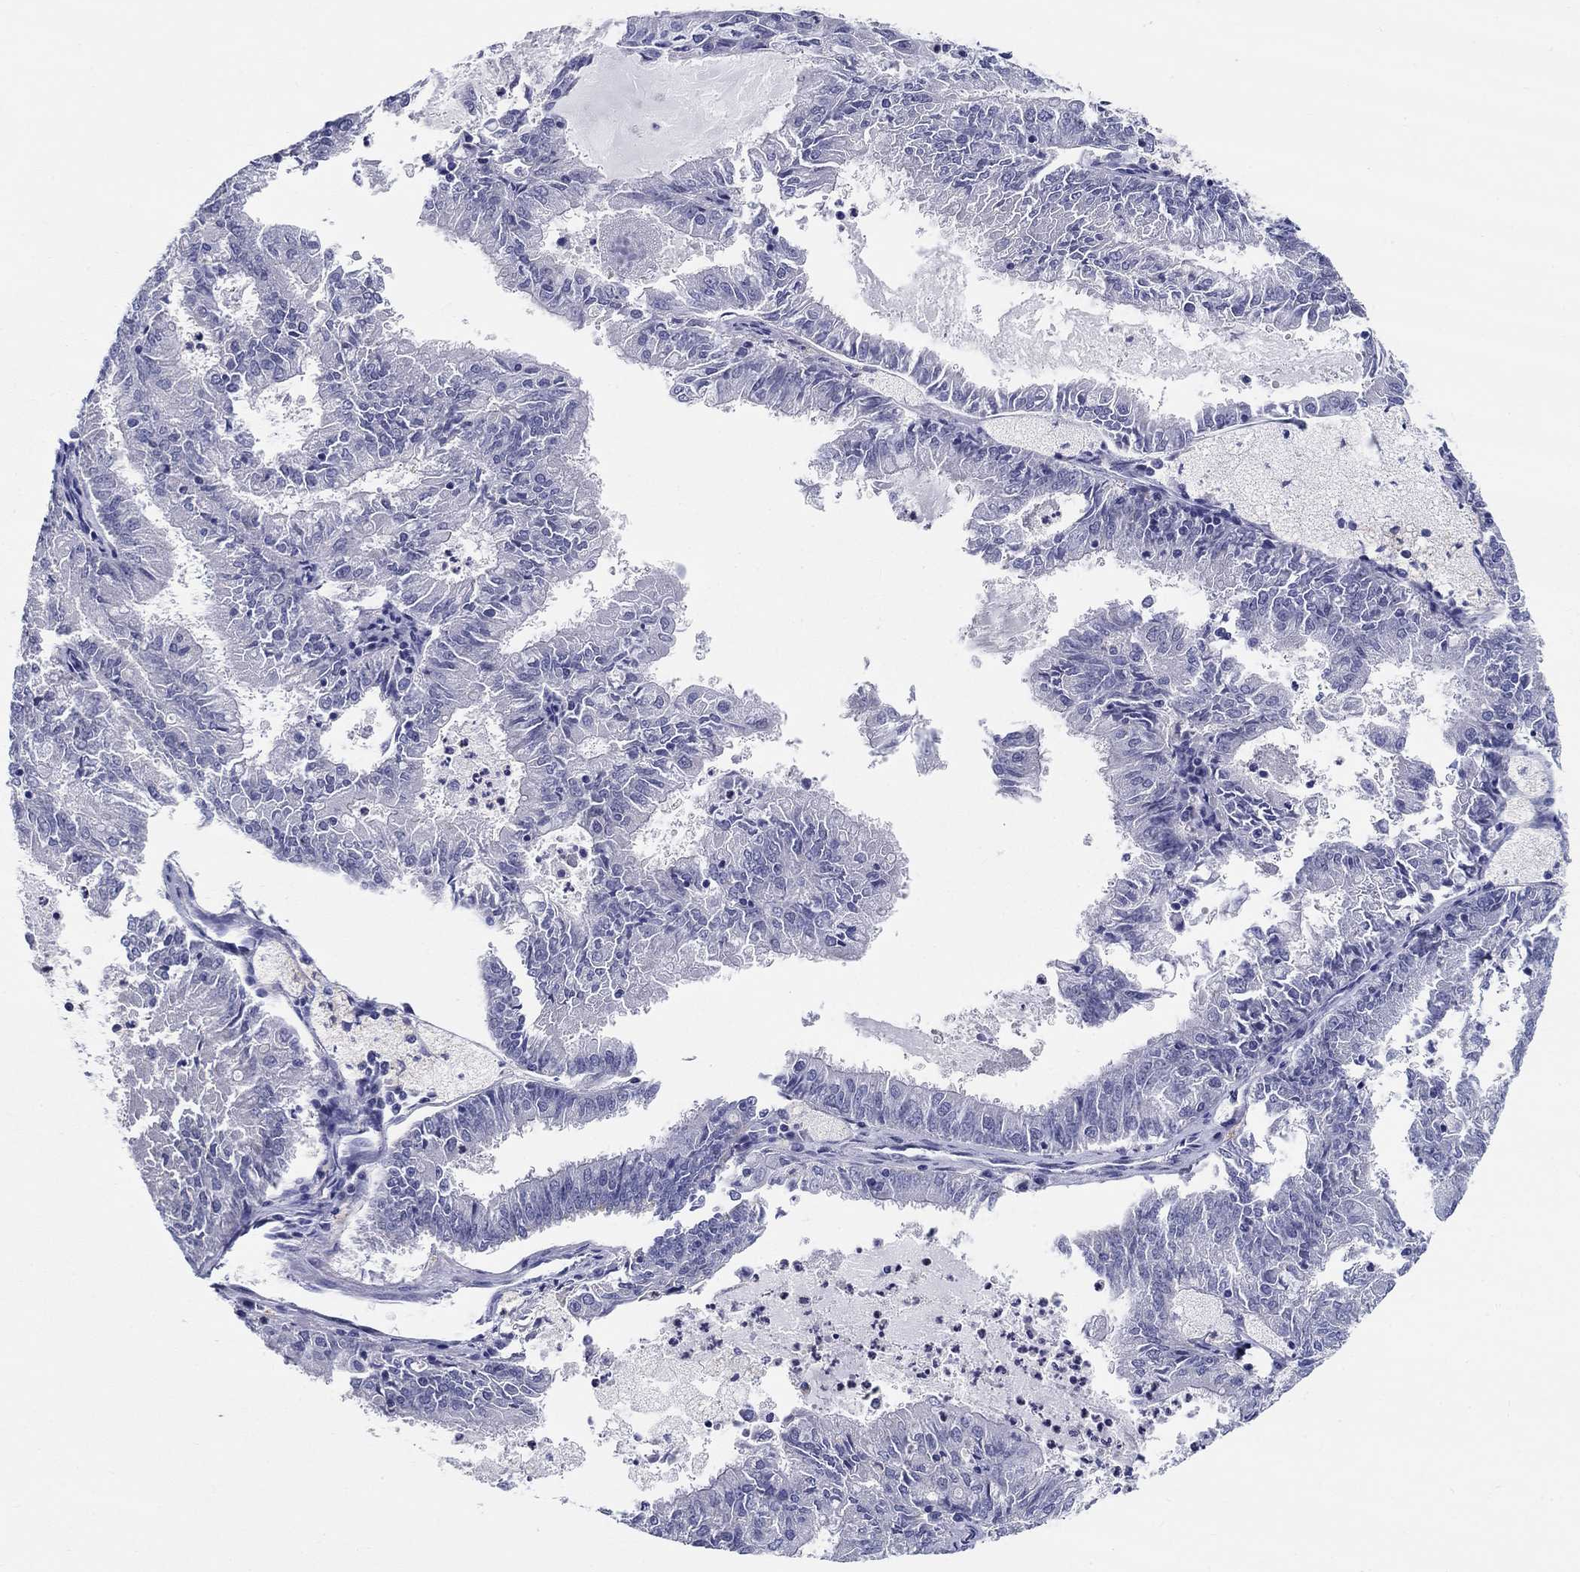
{"staining": {"intensity": "moderate", "quantity": "<25%", "location": "cytoplasmic/membranous"}, "tissue": "endometrial cancer", "cell_type": "Tumor cells", "image_type": "cancer", "snomed": [{"axis": "morphology", "description": "Adenocarcinoma, NOS"}, {"axis": "topography", "description": "Endometrium"}], "caption": "Human endometrial cancer (adenocarcinoma) stained with a protein marker reveals moderate staining in tumor cells.", "gene": "RAP1GAP", "patient": {"sex": "female", "age": 57}}